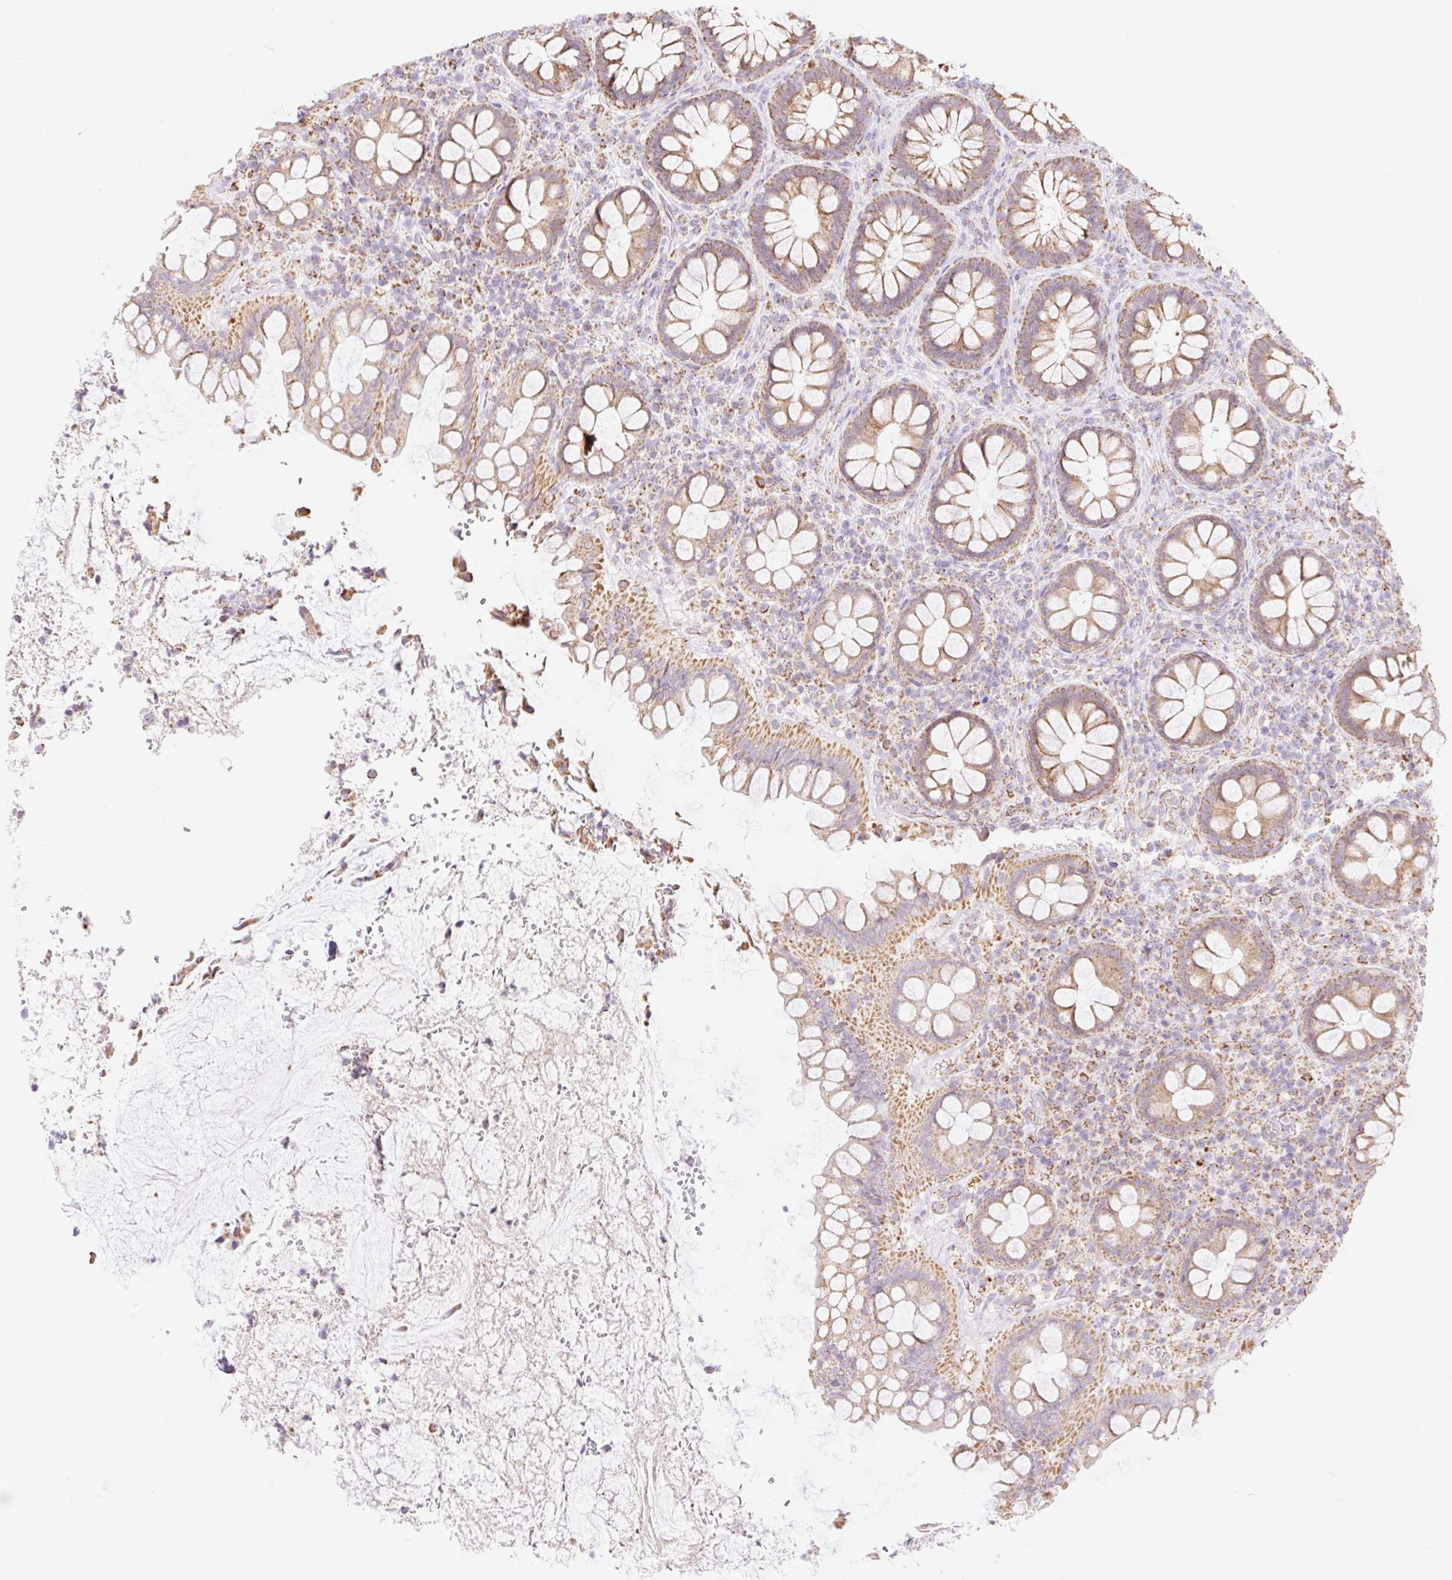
{"staining": {"intensity": "moderate", "quantity": ">75%", "location": "cytoplasmic/membranous"}, "tissue": "rectum", "cell_type": "Glandular cells", "image_type": "normal", "snomed": [{"axis": "morphology", "description": "Normal tissue, NOS"}, {"axis": "topography", "description": "Rectum"}], "caption": "Unremarkable rectum was stained to show a protein in brown. There is medium levels of moderate cytoplasmic/membranous staining in about >75% of glandular cells. (DAB IHC, brown staining for protein, blue staining for nuclei).", "gene": "ESAM", "patient": {"sex": "female", "age": 69}}